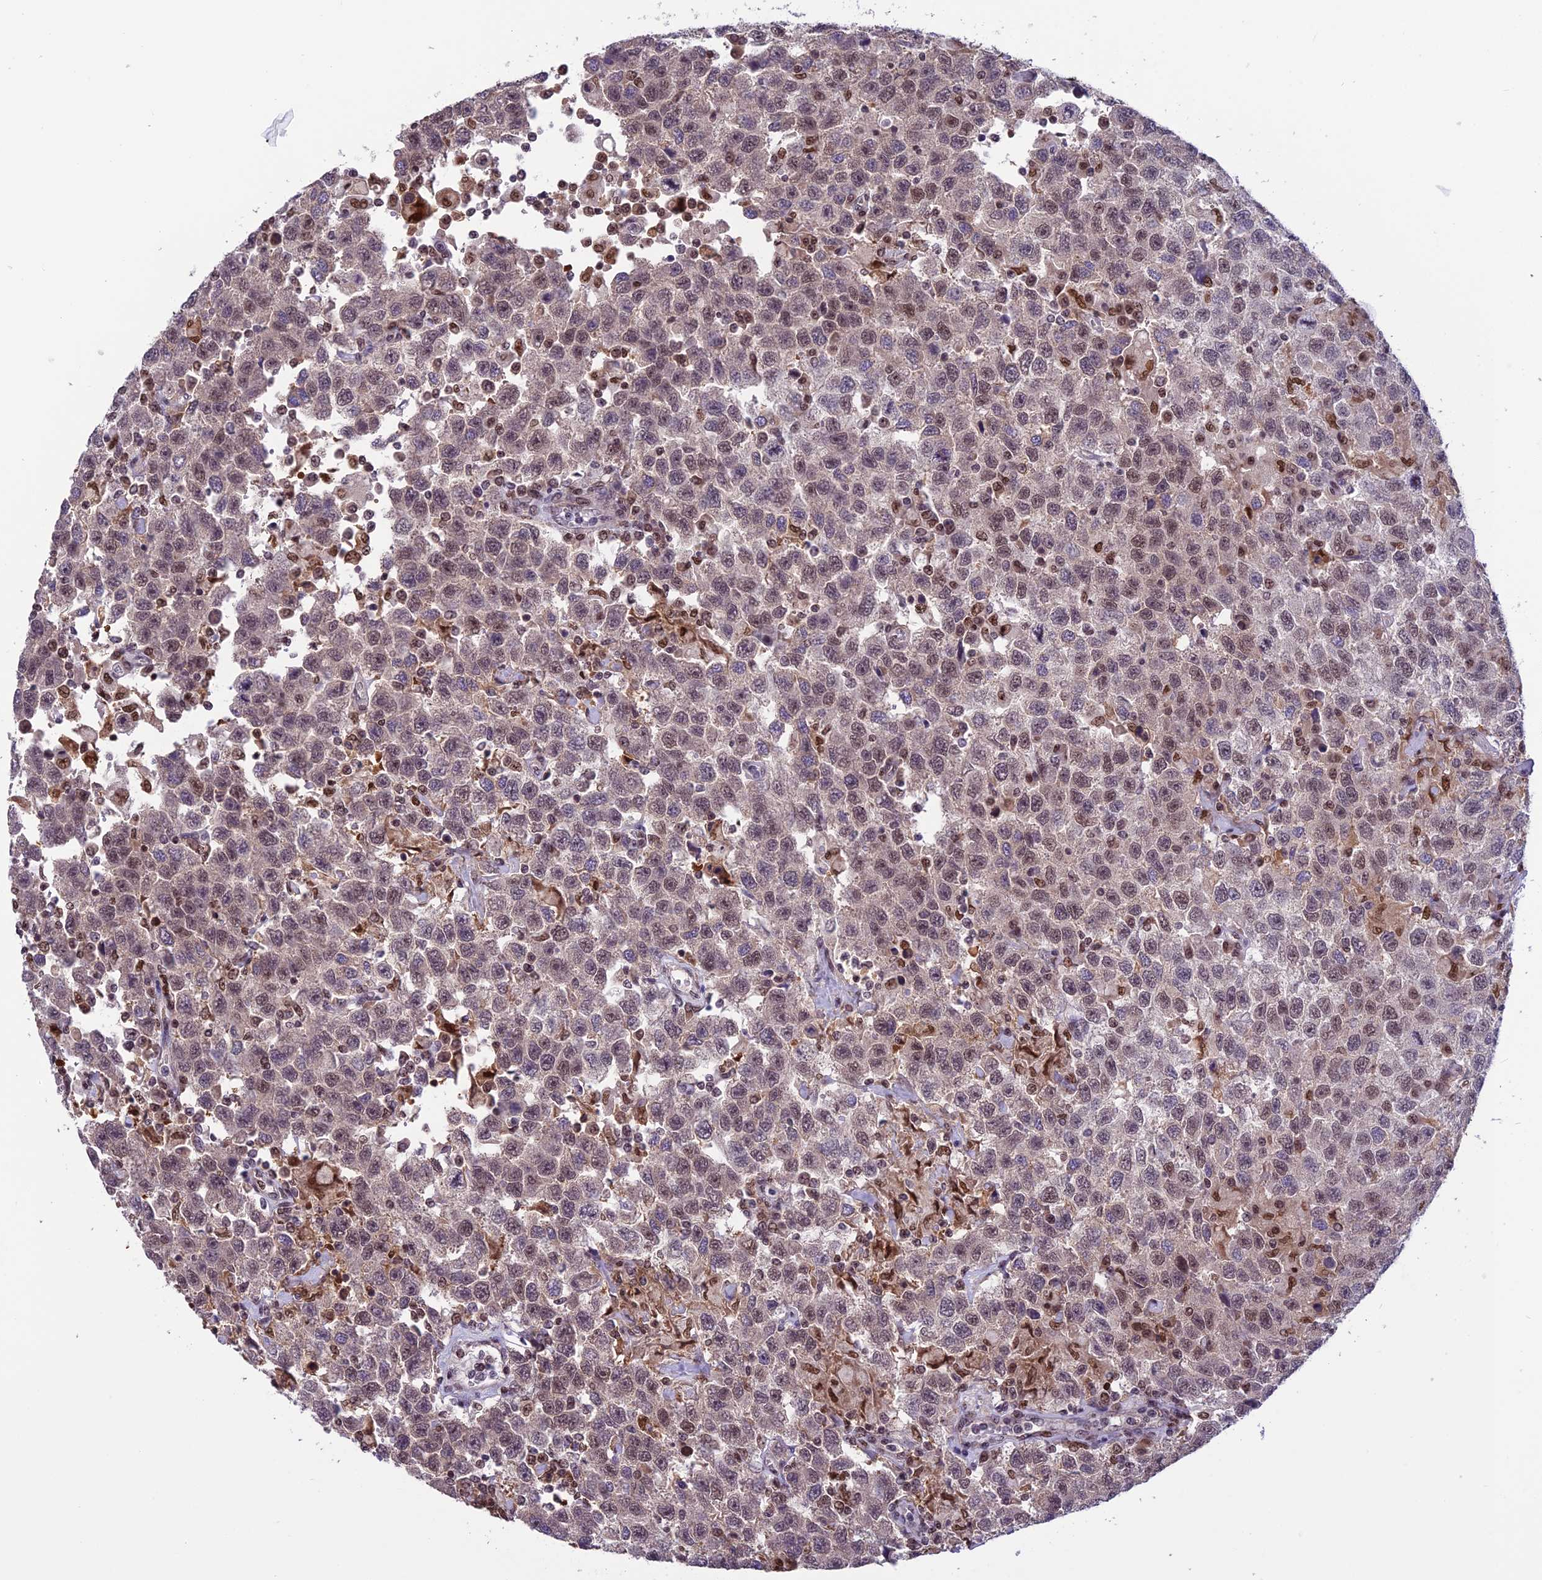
{"staining": {"intensity": "weak", "quantity": "<25%", "location": "nuclear"}, "tissue": "testis cancer", "cell_type": "Tumor cells", "image_type": "cancer", "snomed": [{"axis": "morphology", "description": "Seminoma, NOS"}, {"axis": "topography", "description": "Testis"}], "caption": "A high-resolution histopathology image shows immunohistochemistry (IHC) staining of testis cancer (seminoma), which displays no significant expression in tumor cells. (DAB immunohistochemistry (IHC), high magnification).", "gene": "MIS12", "patient": {"sex": "male", "age": 41}}